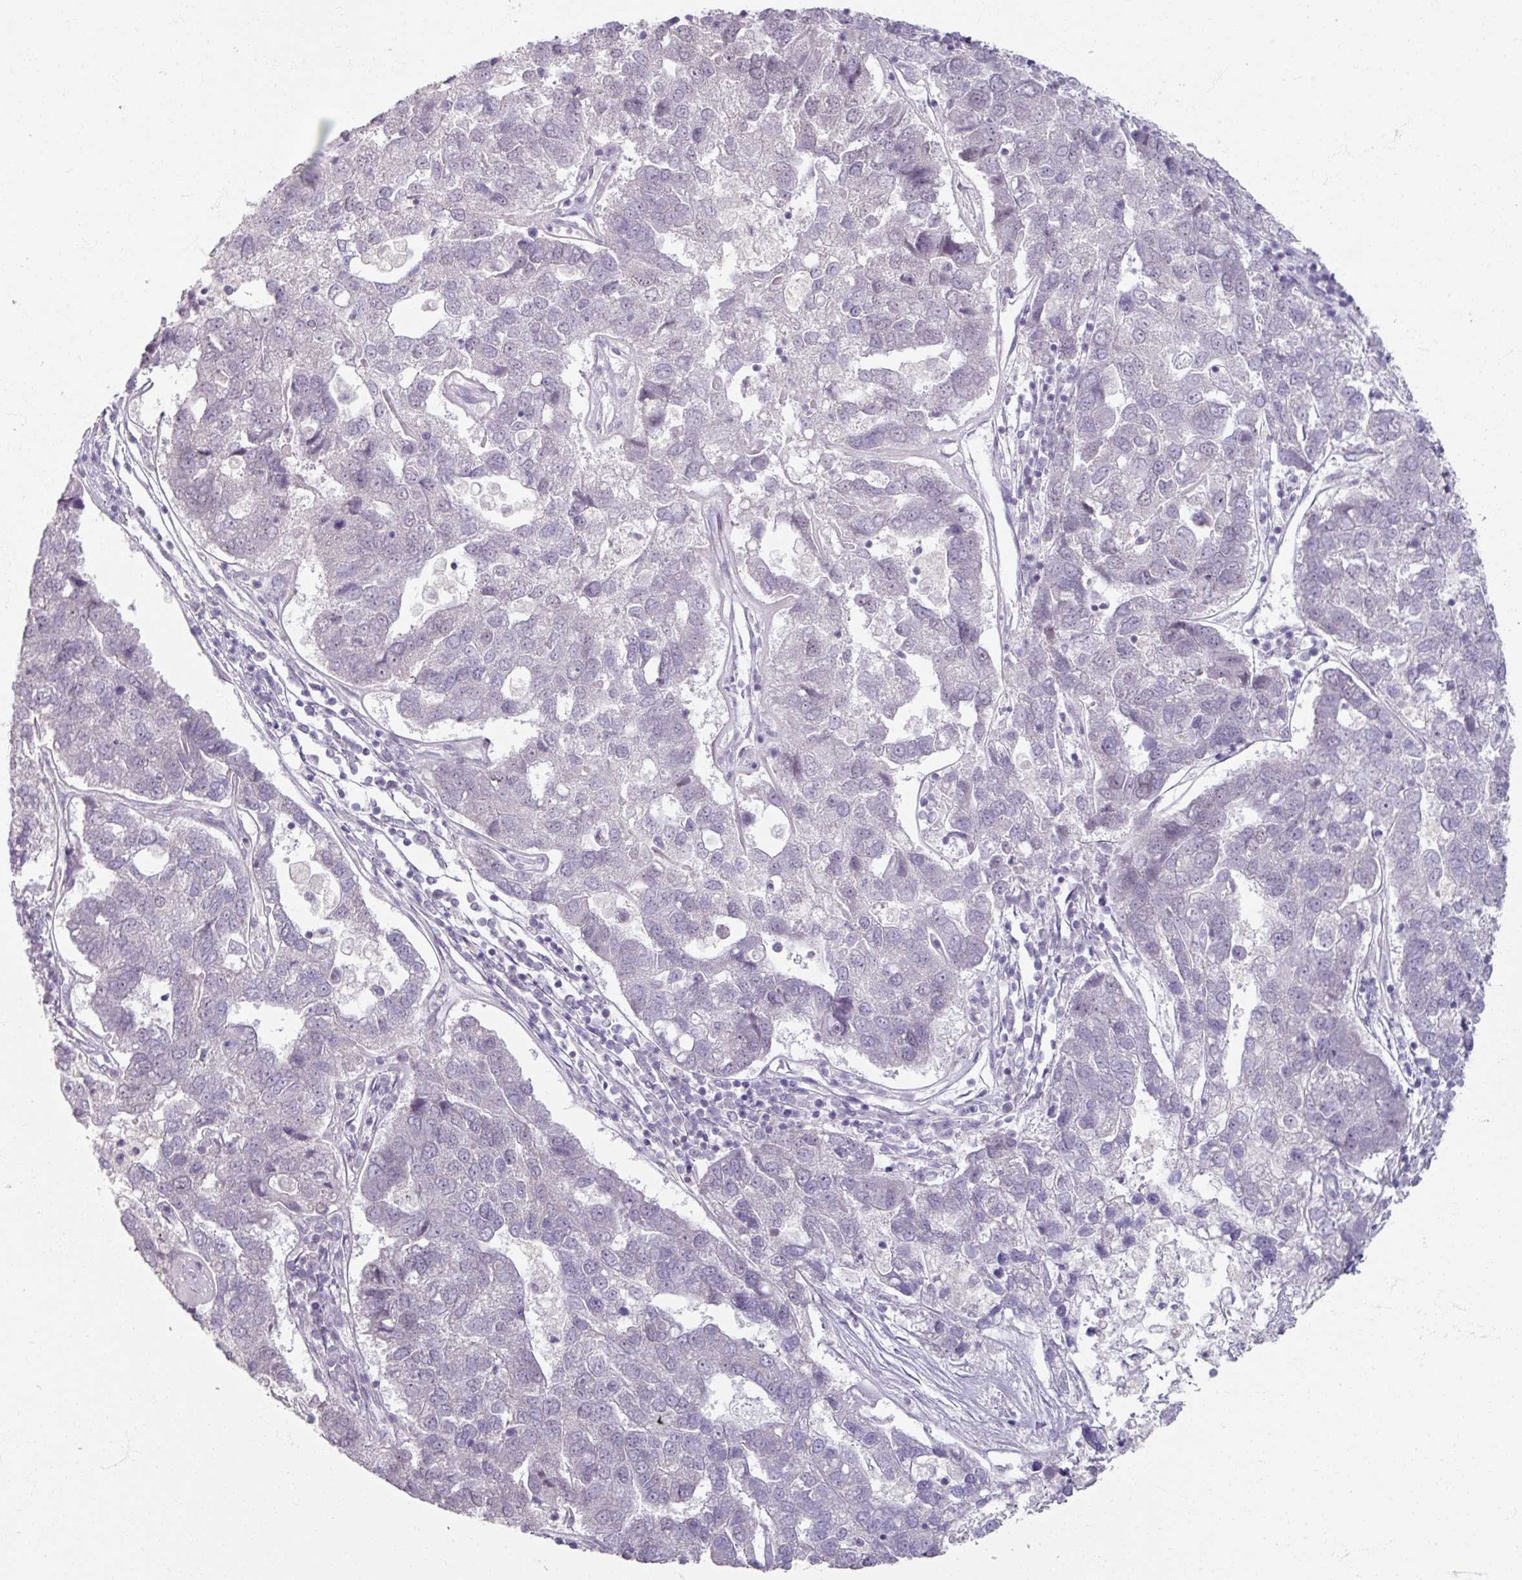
{"staining": {"intensity": "negative", "quantity": "none", "location": "none"}, "tissue": "pancreatic cancer", "cell_type": "Tumor cells", "image_type": "cancer", "snomed": [{"axis": "morphology", "description": "Adenocarcinoma, NOS"}, {"axis": "topography", "description": "Pancreas"}], "caption": "This photomicrograph is of pancreatic adenocarcinoma stained with immunohistochemistry to label a protein in brown with the nuclei are counter-stained blue. There is no staining in tumor cells.", "gene": "SOX11", "patient": {"sex": "female", "age": 61}}